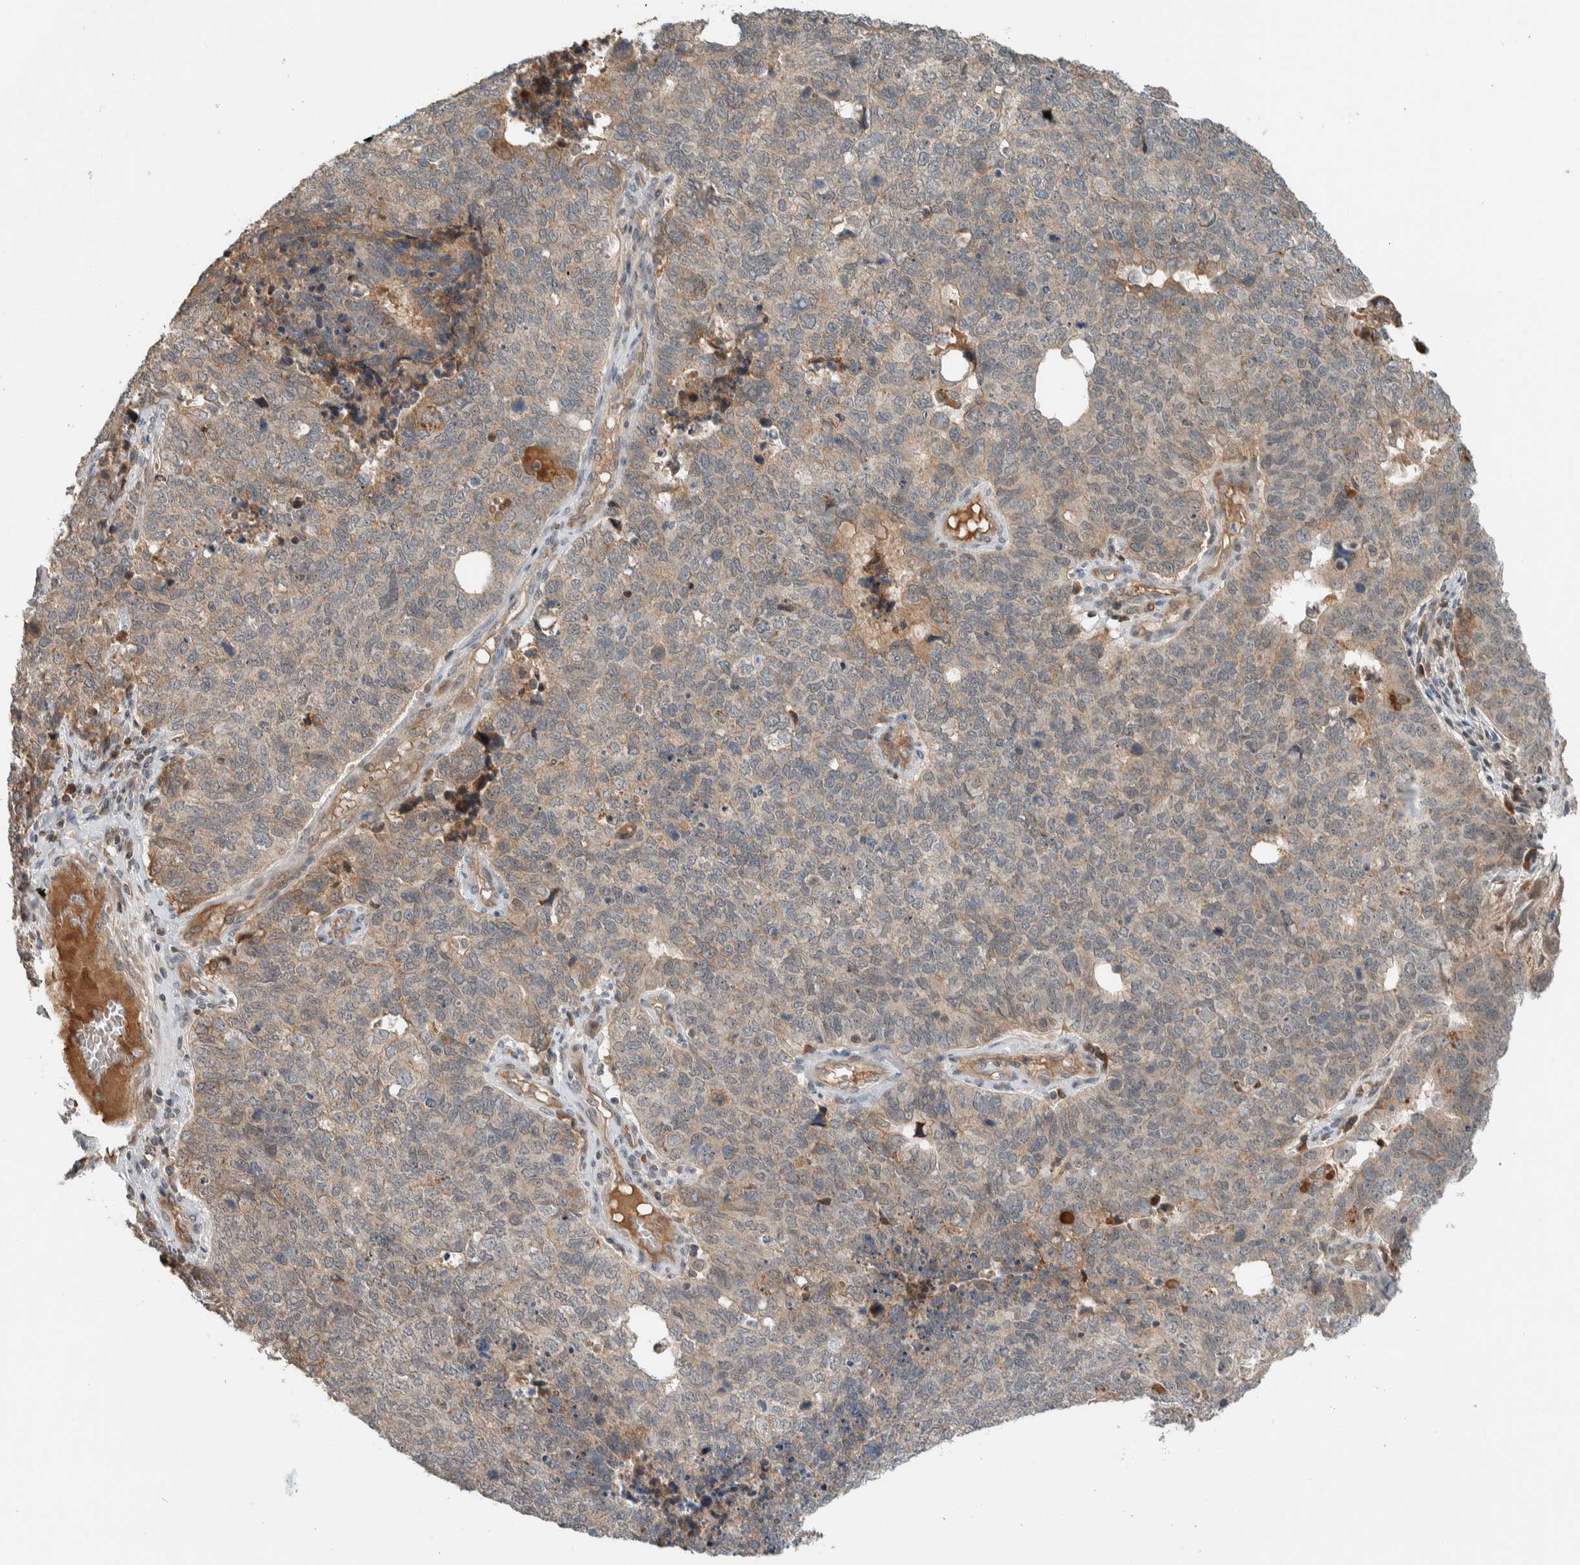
{"staining": {"intensity": "weak", "quantity": "25%-75%", "location": "cytoplasmic/membranous"}, "tissue": "cervical cancer", "cell_type": "Tumor cells", "image_type": "cancer", "snomed": [{"axis": "morphology", "description": "Squamous cell carcinoma, NOS"}, {"axis": "topography", "description": "Cervix"}], "caption": "Human squamous cell carcinoma (cervical) stained with a protein marker reveals weak staining in tumor cells.", "gene": "ARMC7", "patient": {"sex": "female", "age": 63}}